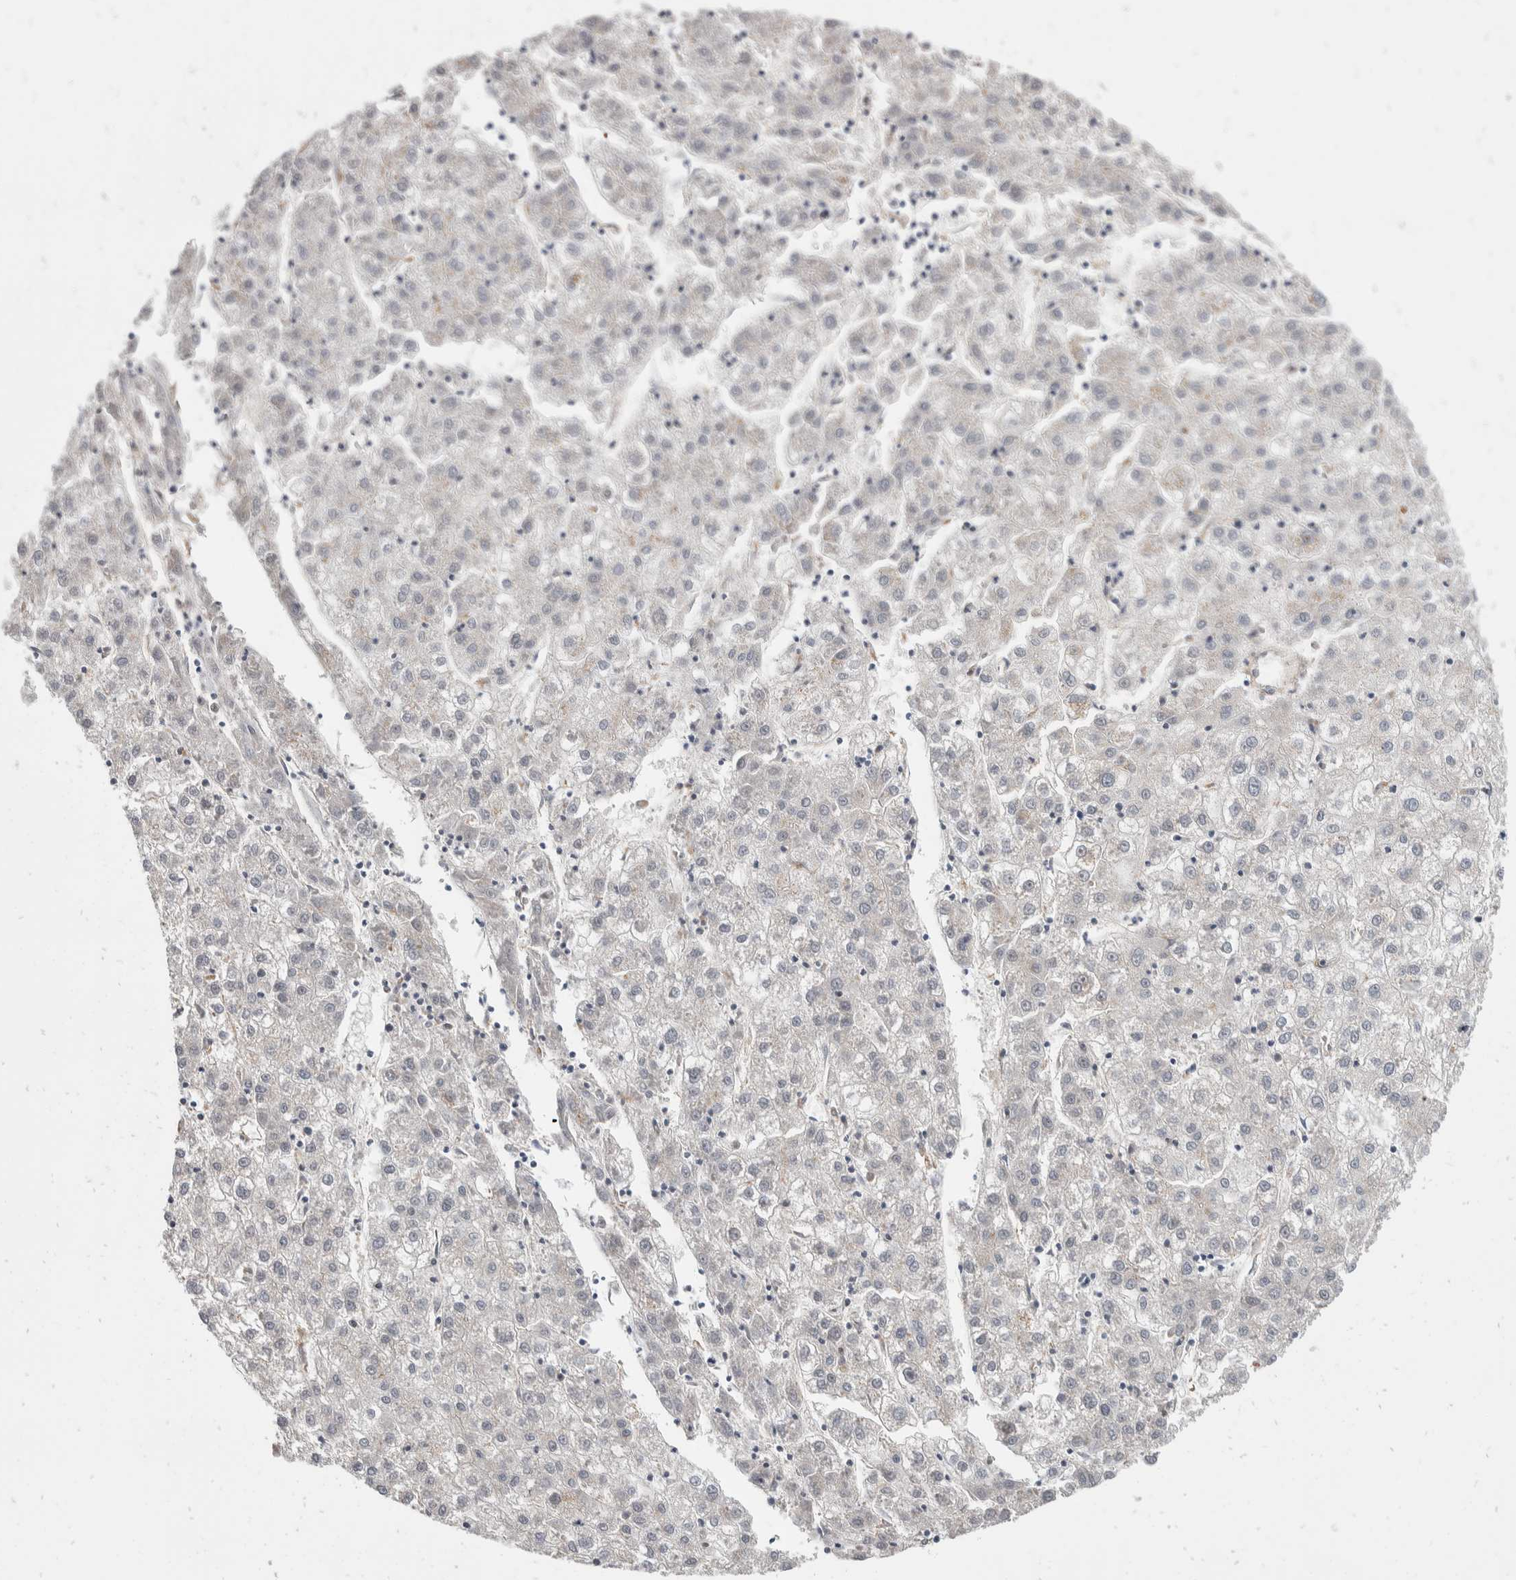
{"staining": {"intensity": "negative", "quantity": "none", "location": "none"}, "tissue": "liver cancer", "cell_type": "Tumor cells", "image_type": "cancer", "snomed": [{"axis": "morphology", "description": "Carcinoma, Hepatocellular, NOS"}, {"axis": "topography", "description": "Liver"}], "caption": "A micrograph of liver cancer (hepatocellular carcinoma) stained for a protein displays no brown staining in tumor cells.", "gene": "ZNF703", "patient": {"sex": "male", "age": 72}}